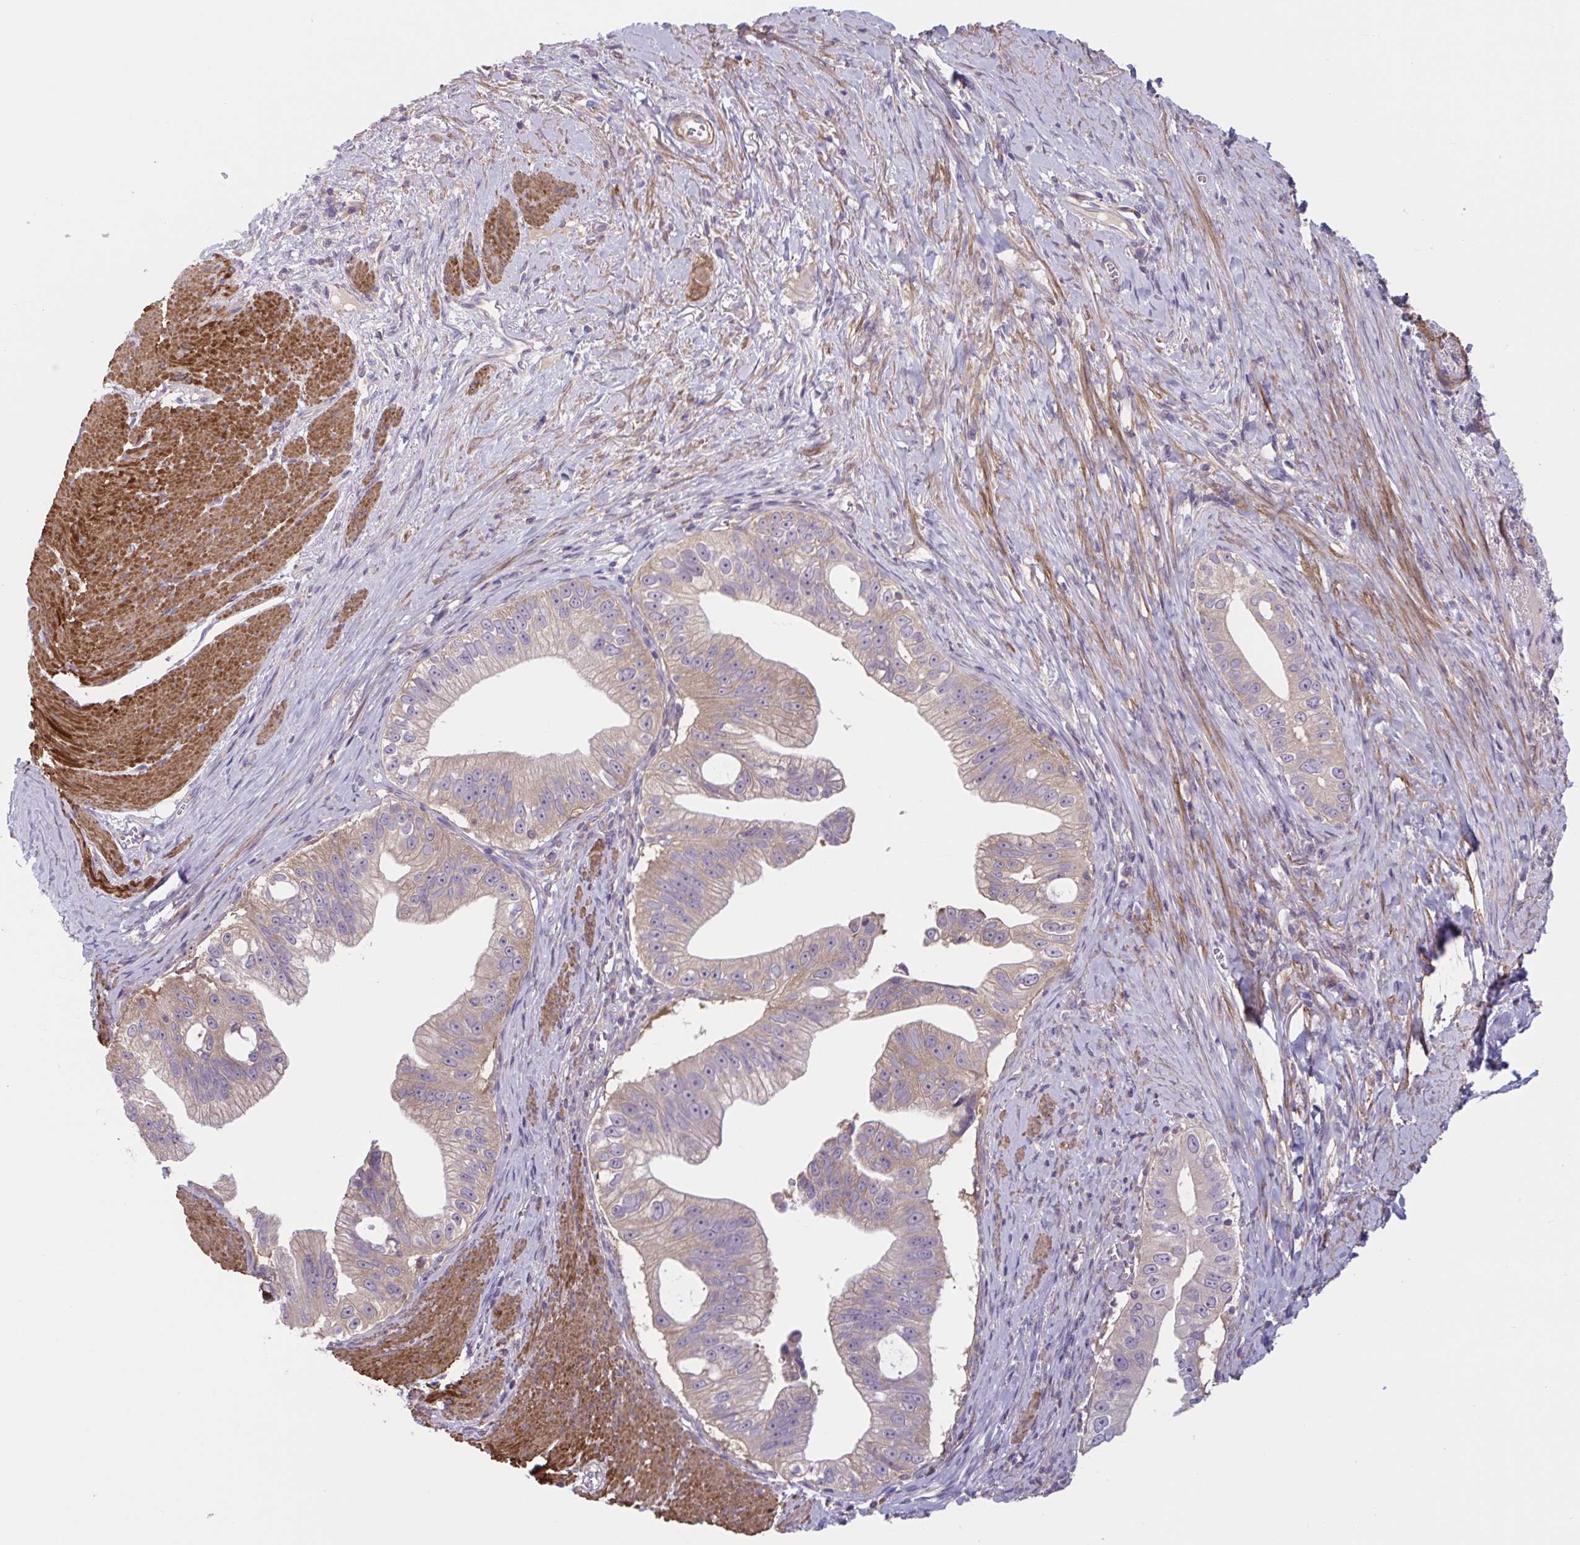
{"staining": {"intensity": "weak", "quantity": "25%-75%", "location": "cytoplasmic/membranous"}, "tissue": "pancreatic cancer", "cell_type": "Tumor cells", "image_type": "cancer", "snomed": [{"axis": "morphology", "description": "Adenocarcinoma, NOS"}, {"axis": "topography", "description": "Pancreas"}], "caption": "A brown stain highlights weak cytoplasmic/membranous expression of a protein in pancreatic adenocarcinoma tumor cells.", "gene": "WNT9B", "patient": {"sex": "male", "age": 70}}